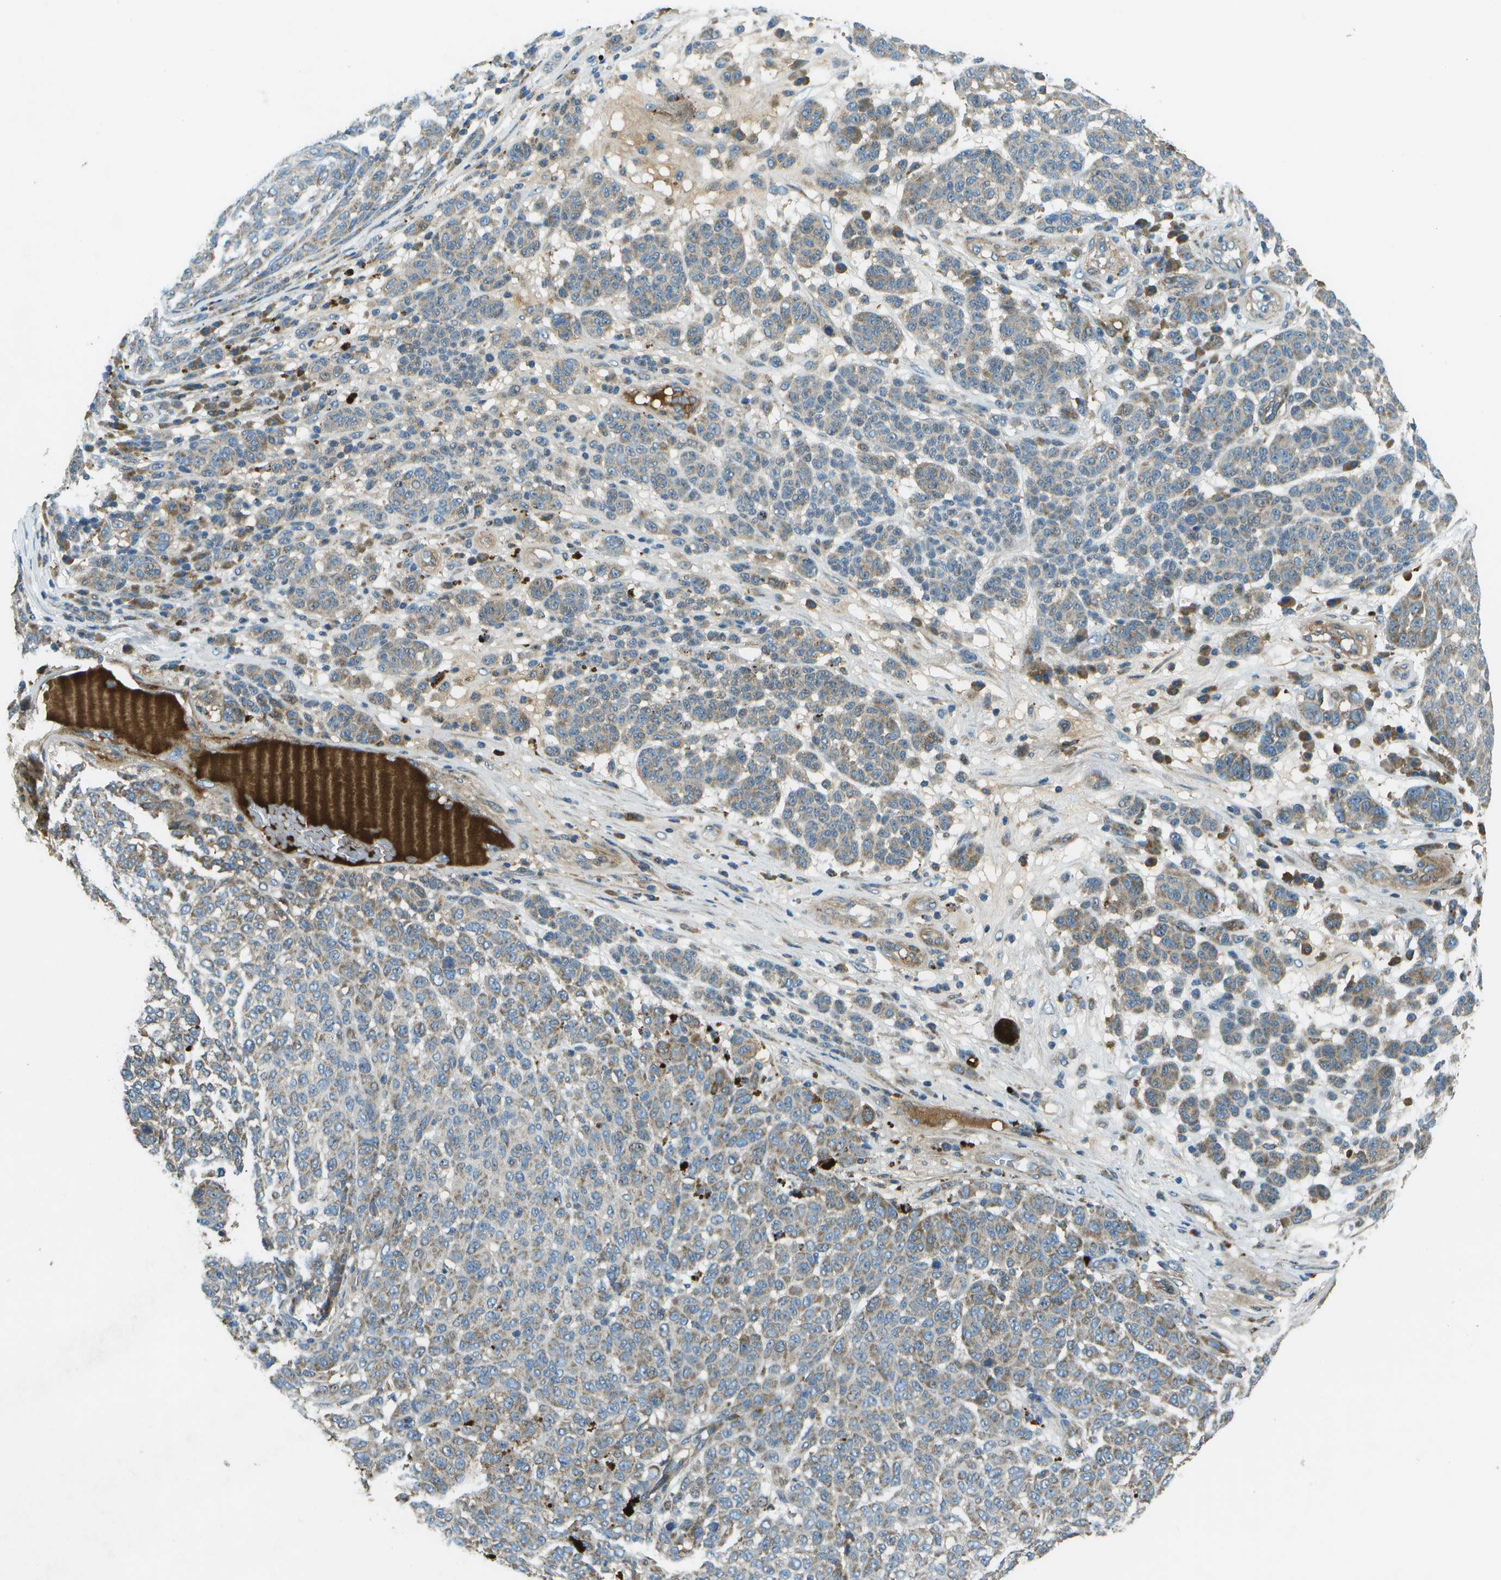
{"staining": {"intensity": "moderate", "quantity": "25%-75%", "location": "cytoplasmic/membranous"}, "tissue": "melanoma", "cell_type": "Tumor cells", "image_type": "cancer", "snomed": [{"axis": "morphology", "description": "Malignant melanoma, NOS"}, {"axis": "topography", "description": "Skin"}], "caption": "Tumor cells reveal medium levels of moderate cytoplasmic/membranous positivity in about 25%-75% of cells in melanoma.", "gene": "PXYLP1", "patient": {"sex": "male", "age": 59}}